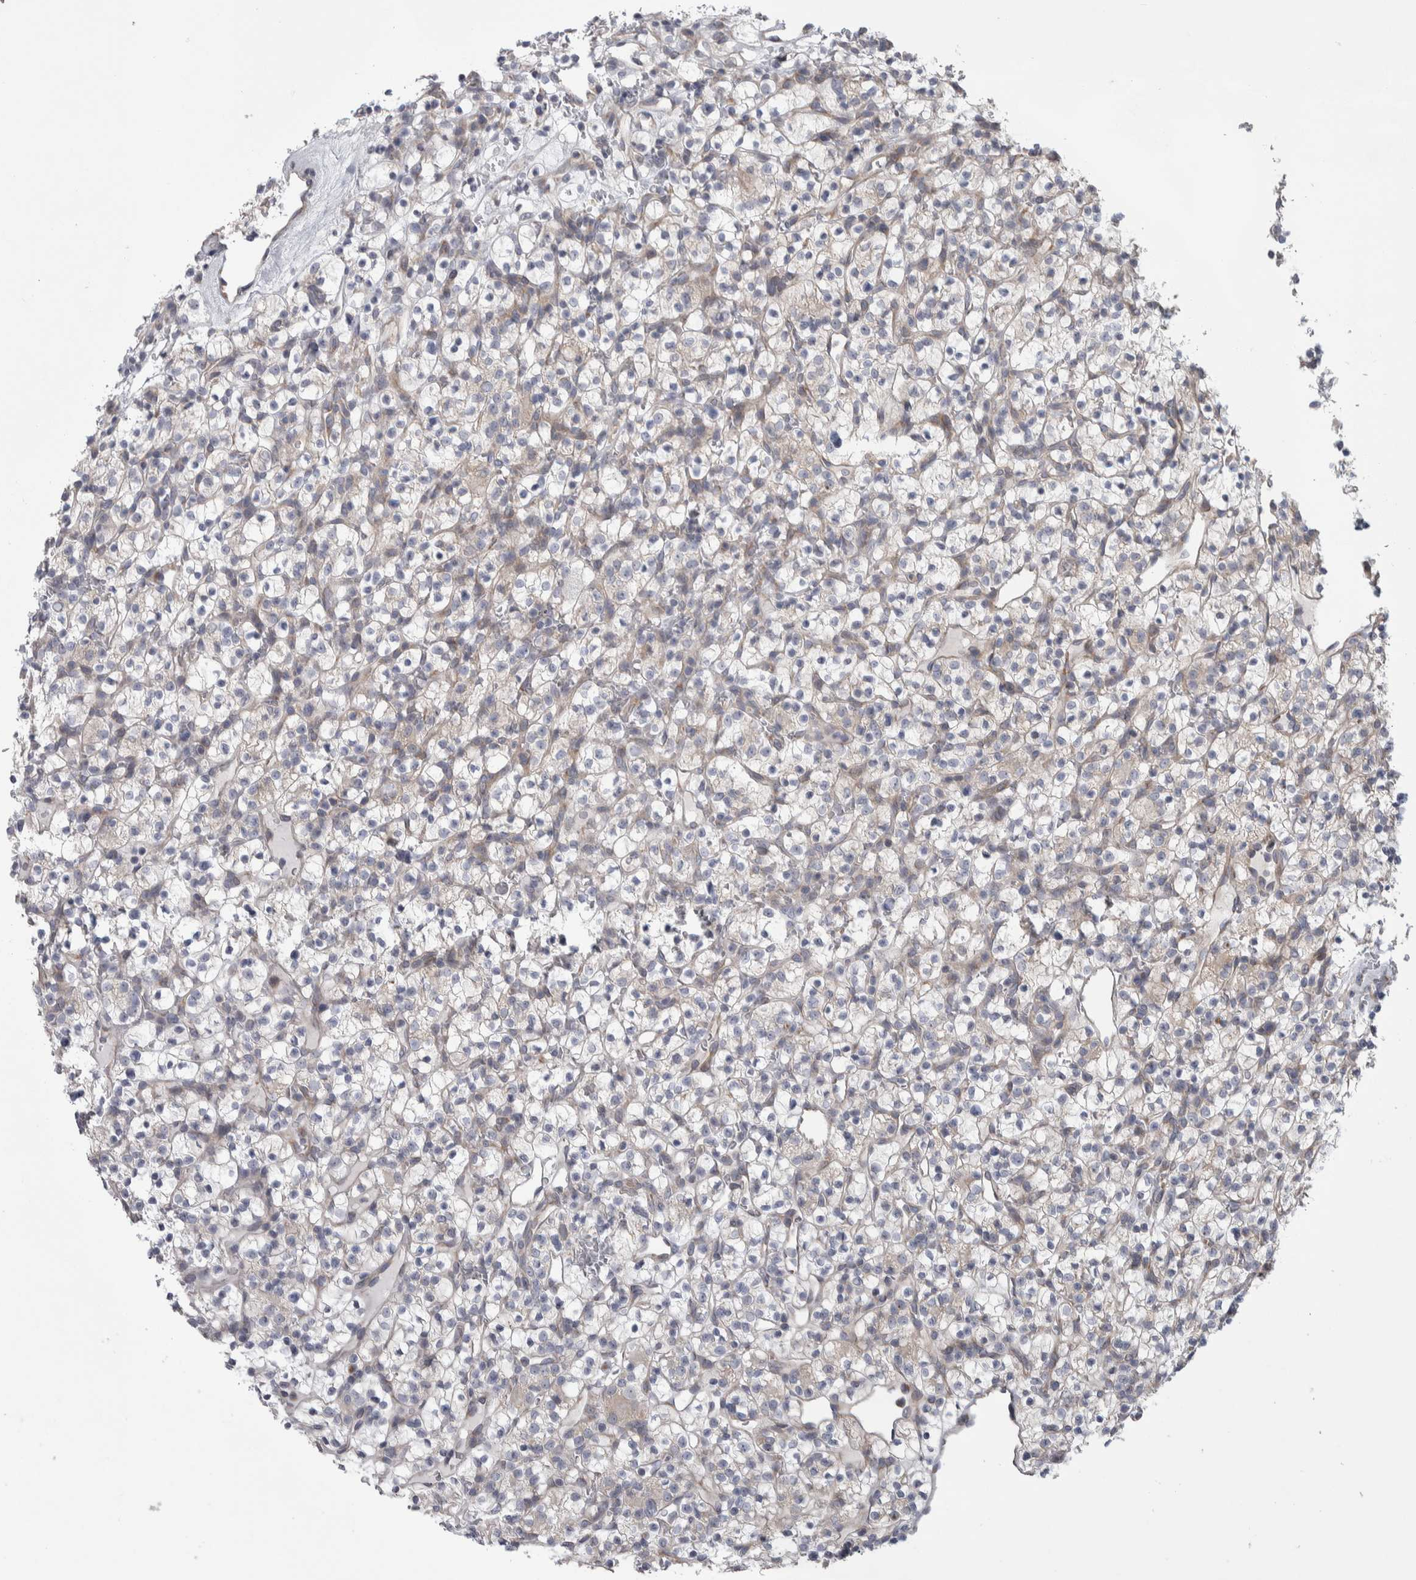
{"staining": {"intensity": "weak", "quantity": "<25%", "location": "cytoplasmic/membranous"}, "tissue": "renal cancer", "cell_type": "Tumor cells", "image_type": "cancer", "snomed": [{"axis": "morphology", "description": "Adenocarcinoma, NOS"}, {"axis": "topography", "description": "Kidney"}], "caption": "Tumor cells are negative for protein expression in human renal adenocarcinoma. The staining was performed using DAB to visualize the protein expression in brown, while the nuclei were stained in blue with hematoxylin (Magnification: 20x).", "gene": "SCO1", "patient": {"sex": "female", "age": 57}}